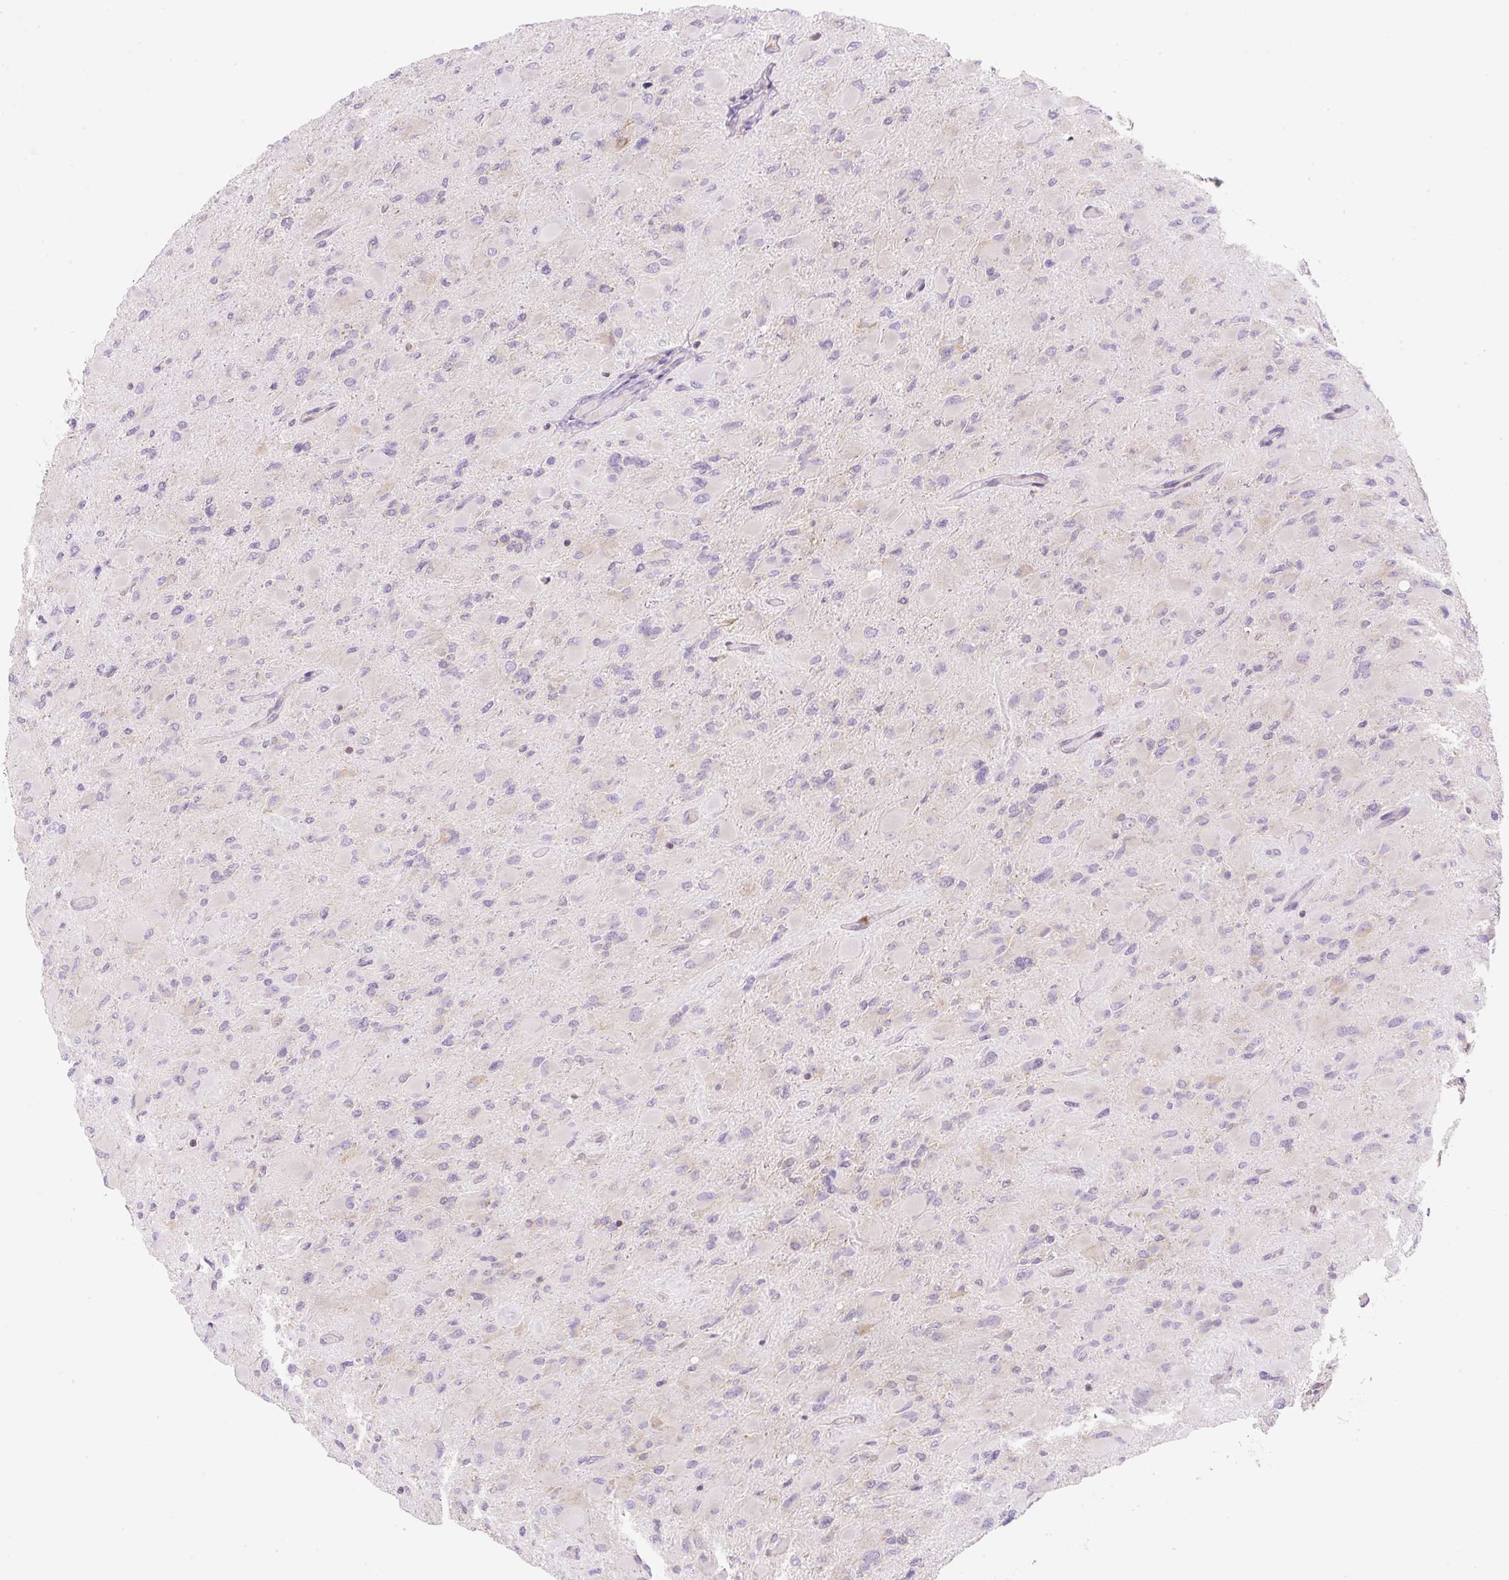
{"staining": {"intensity": "negative", "quantity": "none", "location": "none"}, "tissue": "glioma", "cell_type": "Tumor cells", "image_type": "cancer", "snomed": [{"axis": "morphology", "description": "Glioma, malignant, High grade"}, {"axis": "topography", "description": "Cerebral cortex"}], "caption": "This is a micrograph of immunohistochemistry staining of glioma, which shows no expression in tumor cells. (DAB (3,3'-diaminobenzidine) immunohistochemistry (IHC) with hematoxylin counter stain).", "gene": "RPL18A", "patient": {"sex": "female", "age": 36}}